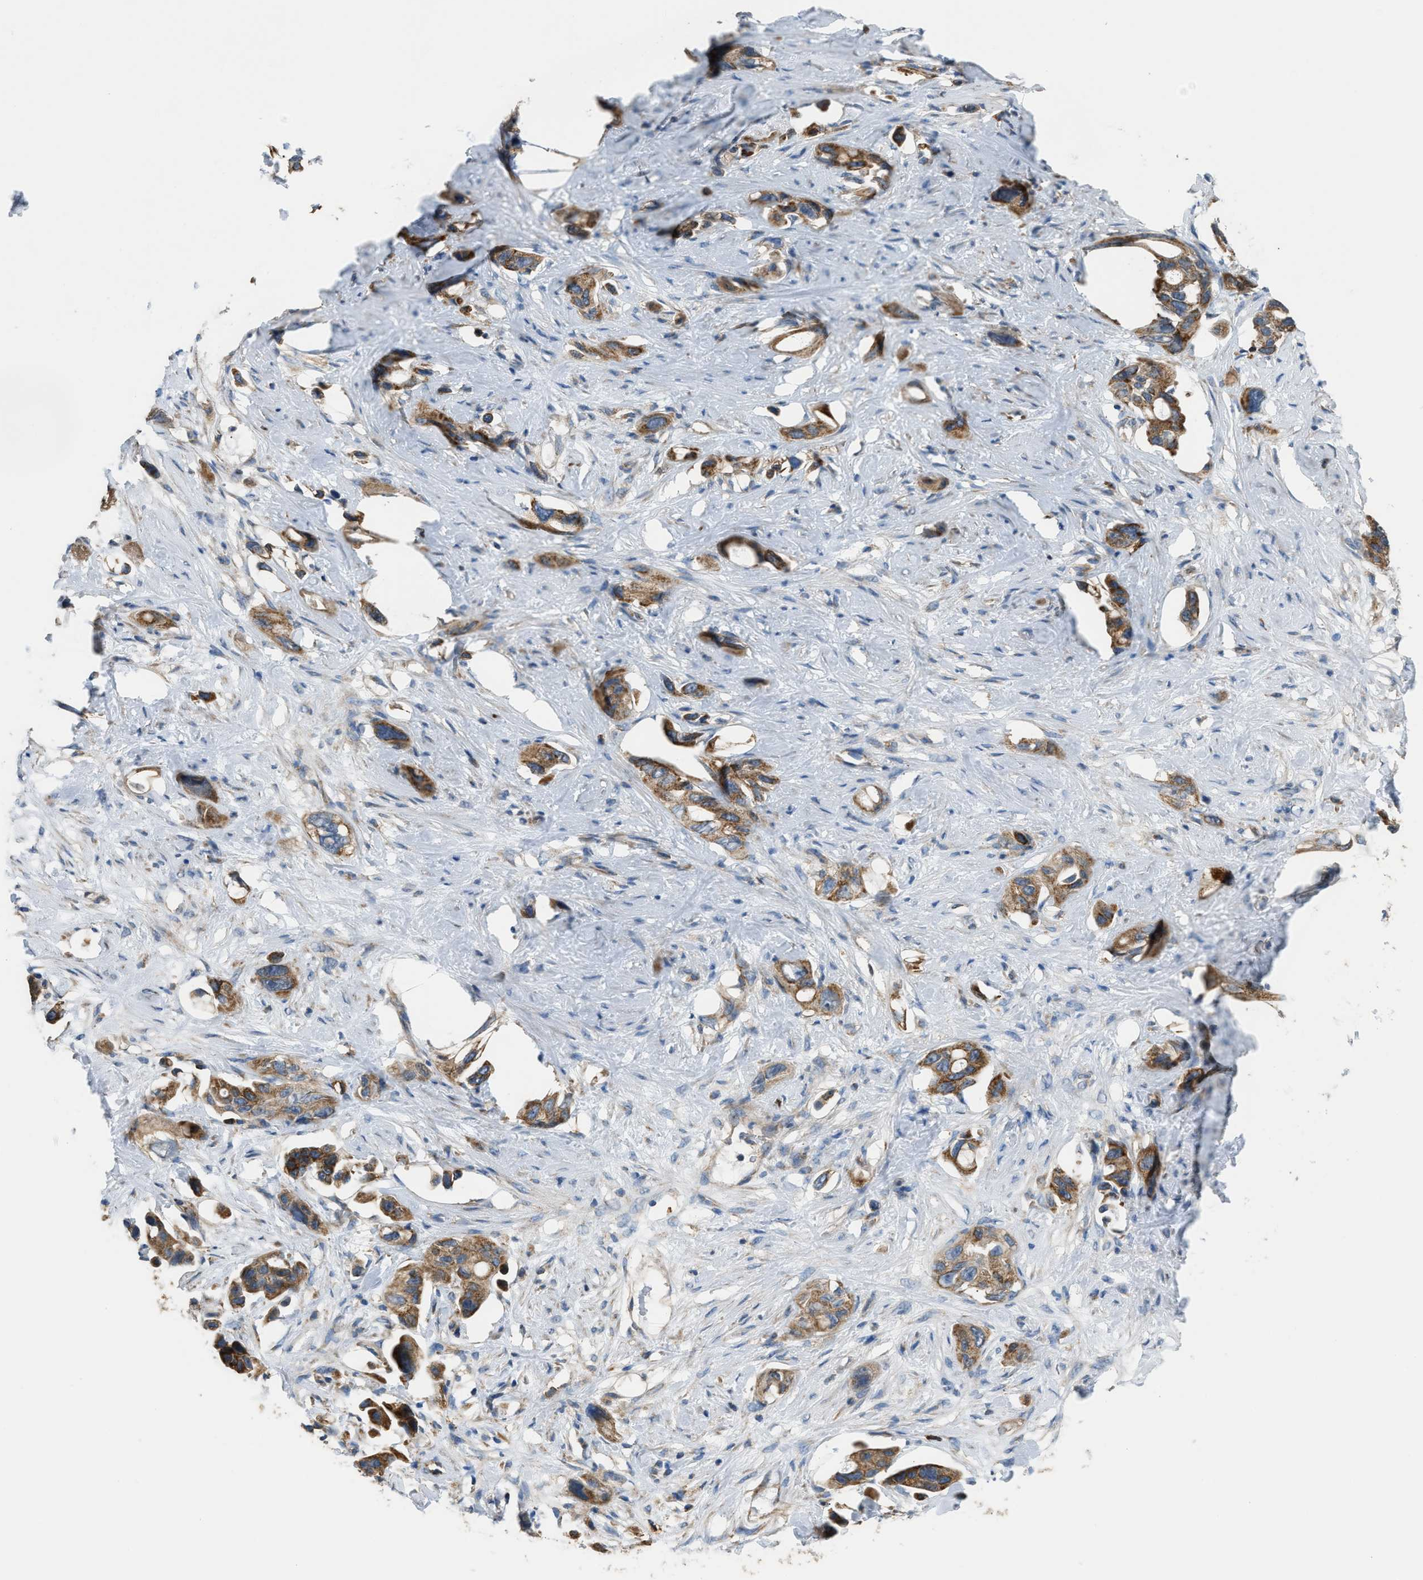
{"staining": {"intensity": "moderate", "quantity": ">75%", "location": "cytoplasmic/membranous"}, "tissue": "pancreatic cancer", "cell_type": "Tumor cells", "image_type": "cancer", "snomed": [{"axis": "morphology", "description": "Adenocarcinoma, NOS"}, {"axis": "topography", "description": "Pancreas"}], "caption": "IHC photomicrograph of neoplastic tissue: pancreatic adenocarcinoma stained using immunohistochemistry (IHC) reveals medium levels of moderate protein expression localized specifically in the cytoplasmic/membranous of tumor cells, appearing as a cytoplasmic/membranous brown color.", "gene": "ETFB", "patient": {"sex": "male", "age": 53}}